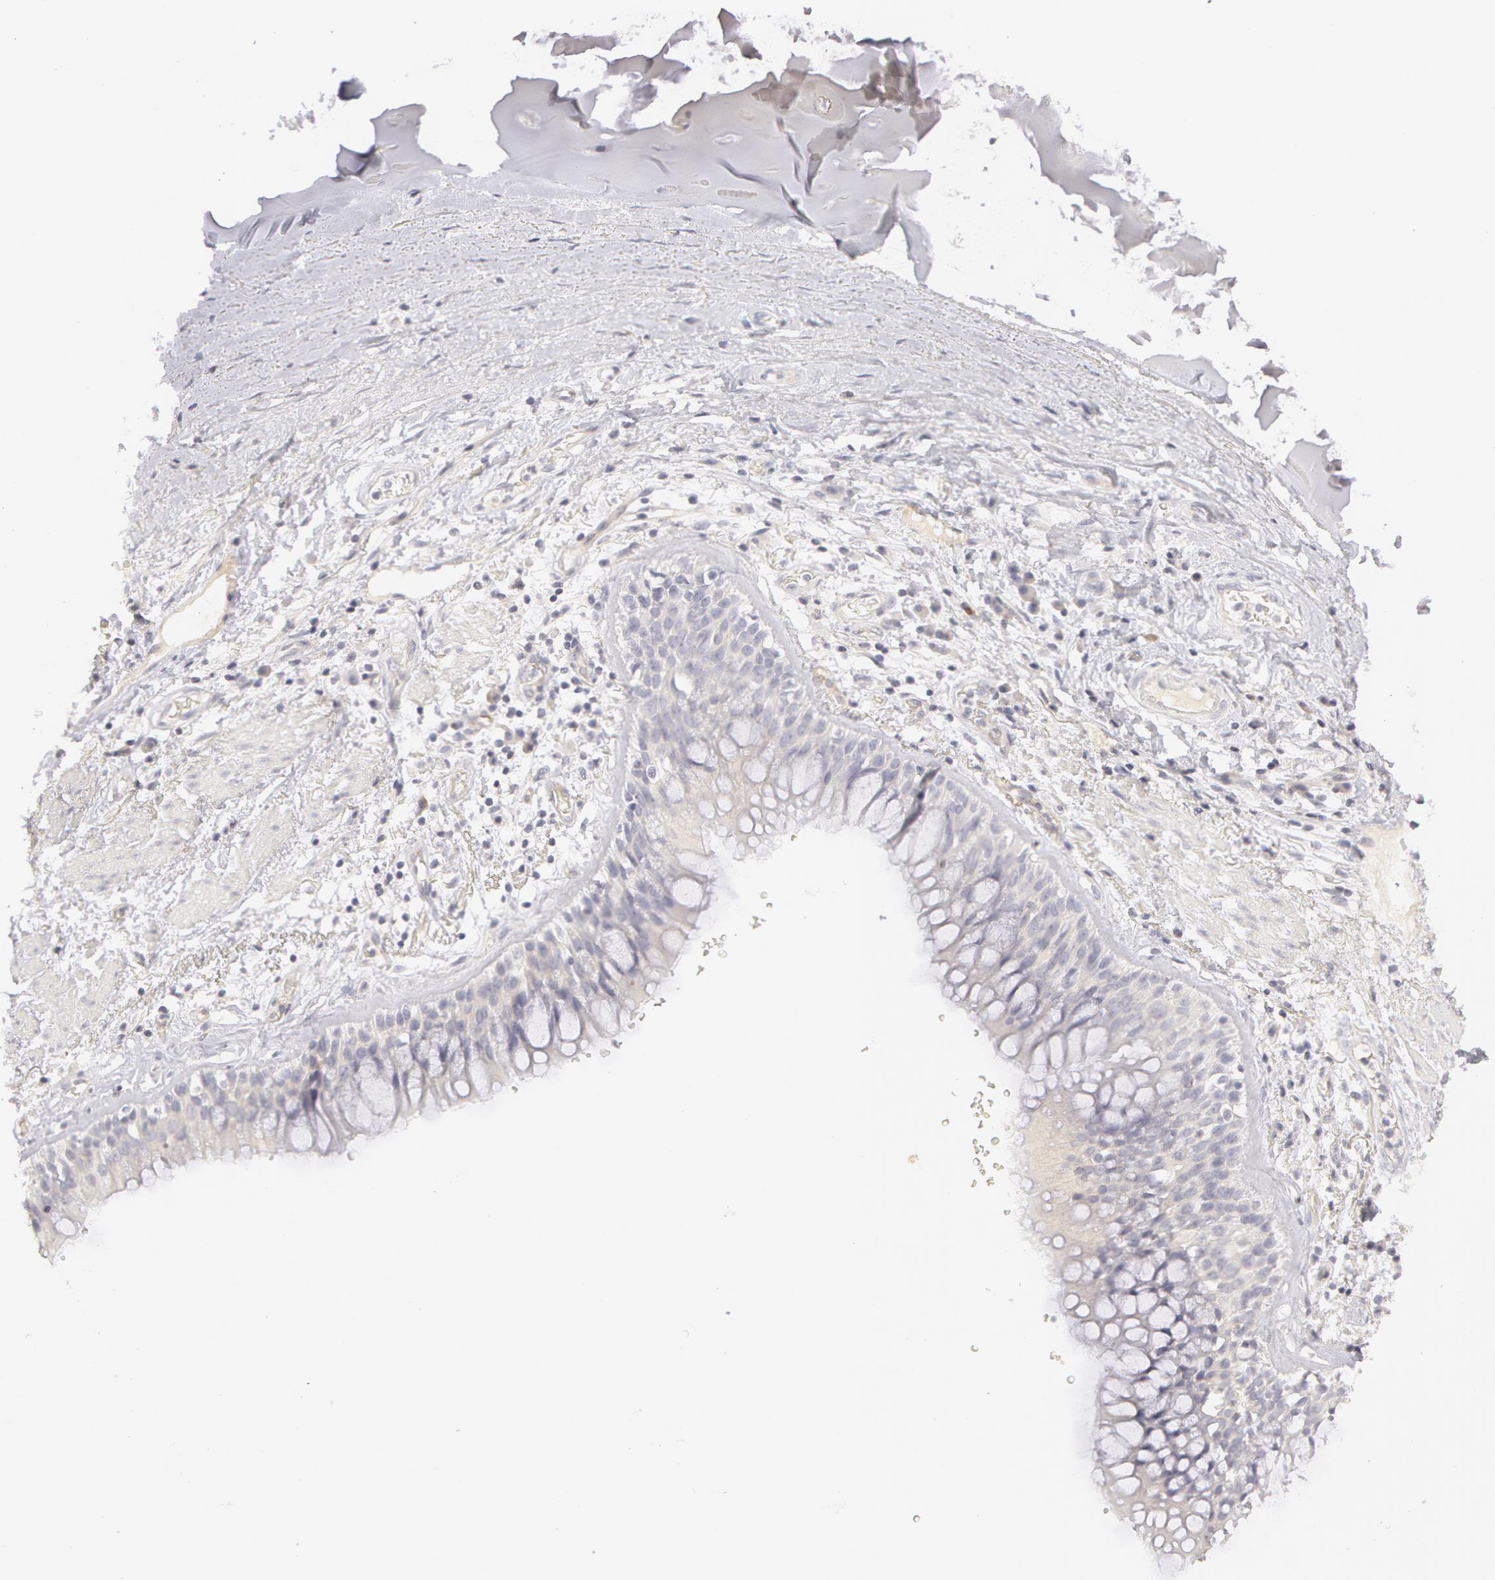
{"staining": {"intensity": "negative", "quantity": "none", "location": "none"}, "tissue": "bronchus", "cell_type": "Respiratory epithelial cells", "image_type": "normal", "snomed": [{"axis": "morphology", "description": "Normal tissue, NOS"}, {"axis": "topography", "description": "Bronchus"}, {"axis": "topography", "description": "Lung"}], "caption": "Protein analysis of benign bronchus shows no significant expression in respiratory epithelial cells.", "gene": "ABCB1", "patient": {"sex": "female", "age": 57}}